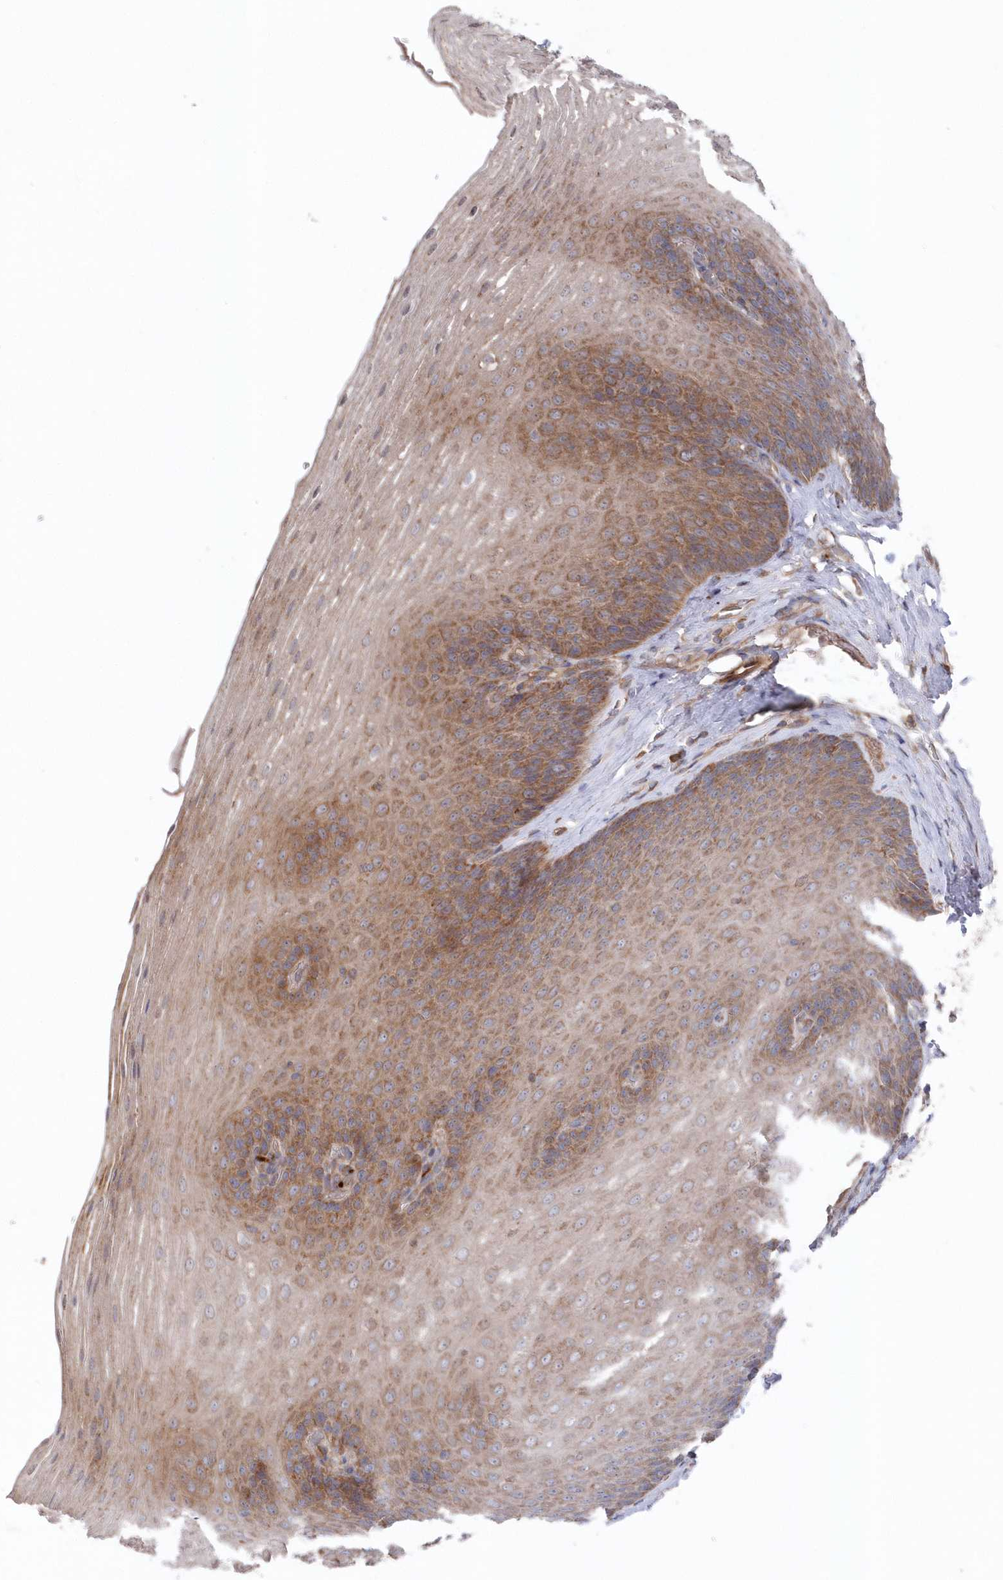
{"staining": {"intensity": "moderate", "quantity": "25%-75%", "location": "cytoplasmic/membranous"}, "tissue": "esophagus", "cell_type": "Squamous epithelial cells", "image_type": "normal", "snomed": [{"axis": "morphology", "description": "Normal tissue, NOS"}, {"axis": "topography", "description": "Esophagus"}], "caption": "Brown immunohistochemical staining in normal esophagus reveals moderate cytoplasmic/membranous staining in approximately 25%-75% of squamous epithelial cells. (DAB IHC, brown staining for protein, blue staining for nuclei).", "gene": "ASNSD1", "patient": {"sex": "female", "age": 66}}